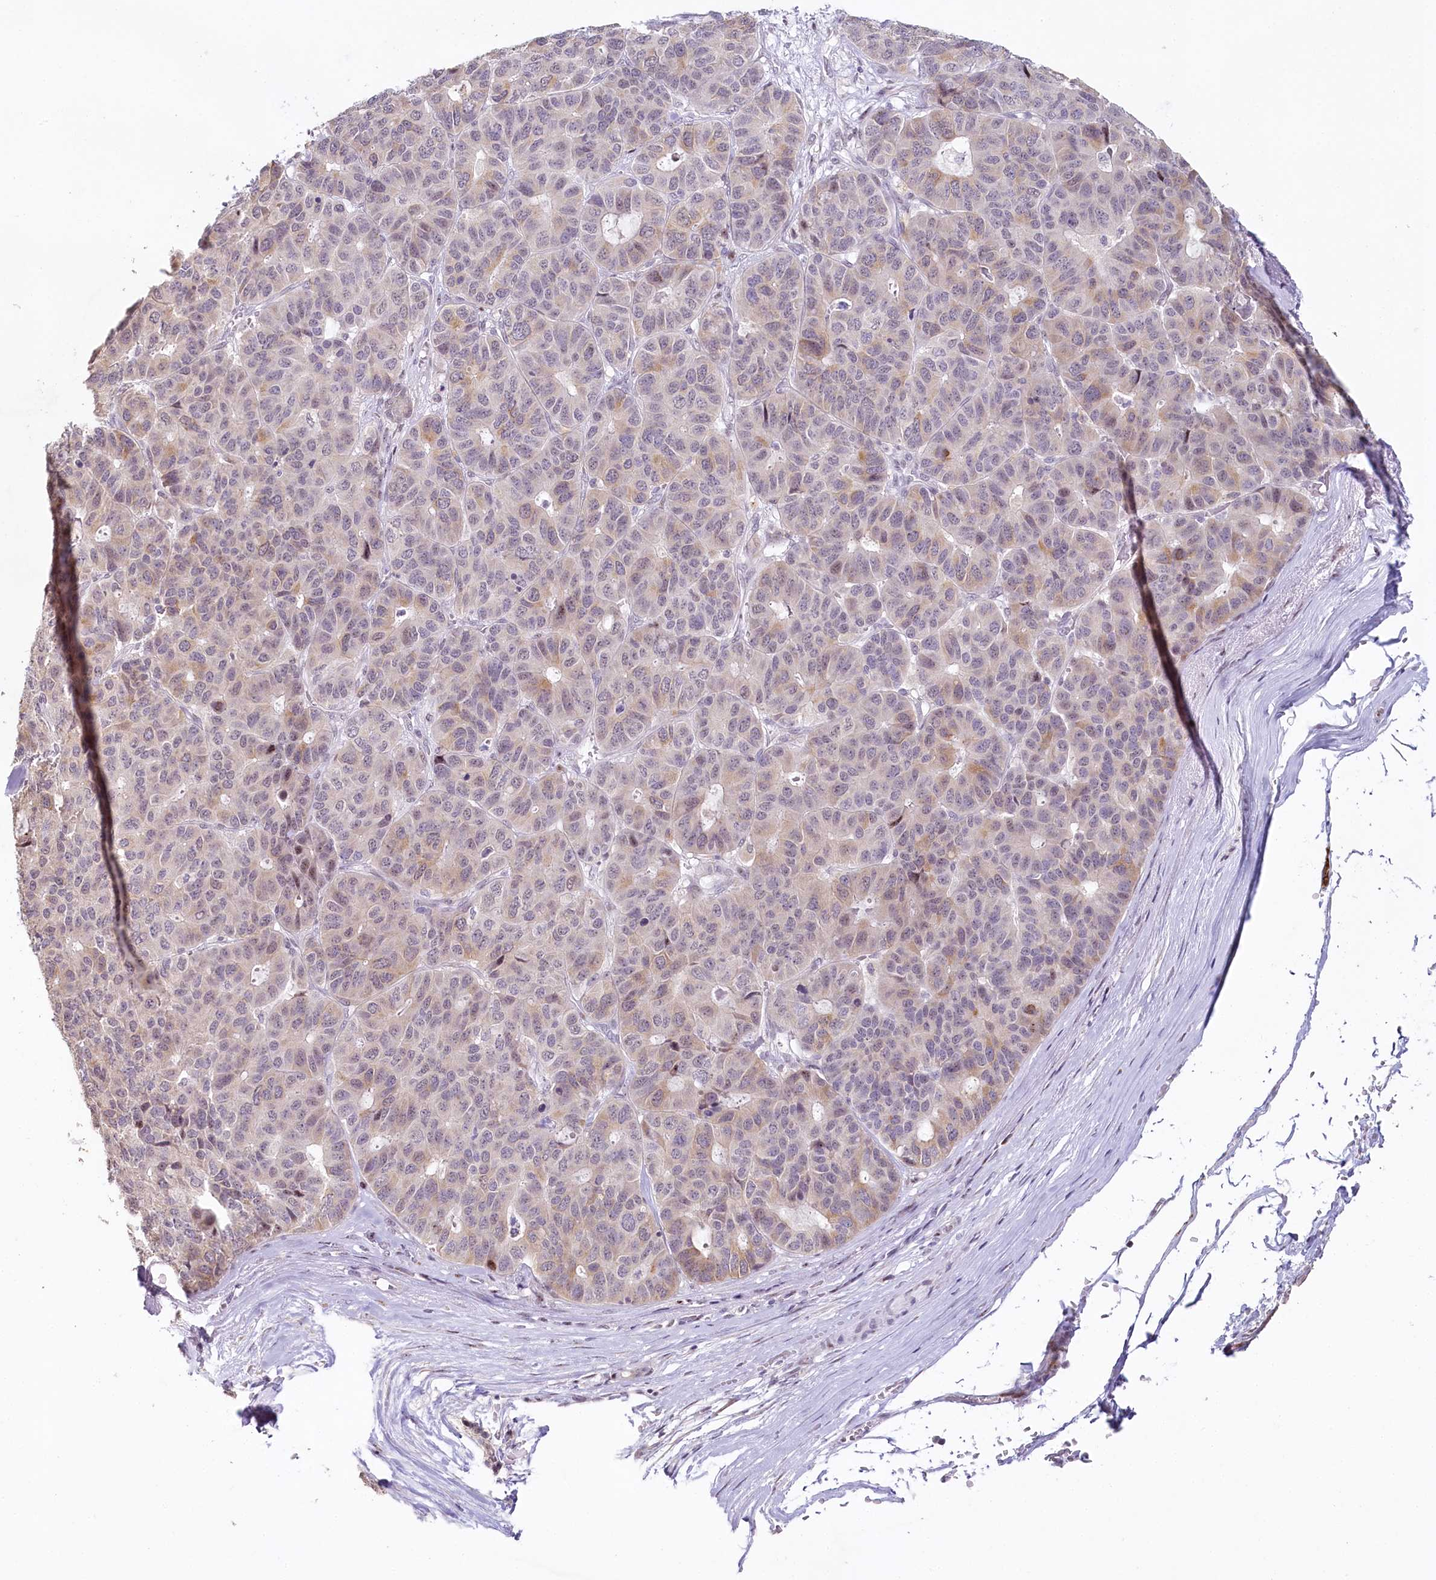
{"staining": {"intensity": "weak", "quantity": "25%-75%", "location": "cytoplasmic/membranous,nuclear"}, "tissue": "pancreatic cancer", "cell_type": "Tumor cells", "image_type": "cancer", "snomed": [{"axis": "morphology", "description": "Adenocarcinoma, NOS"}, {"axis": "topography", "description": "Pancreas"}], "caption": "Tumor cells reveal low levels of weak cytoplasmic/membranous and nuclear staining in about 25%-75% of cells in human pancreatic cancer (adenocarcinoma).", "gene": "HPD", "patient": {"sex": "male", "age": 50}}